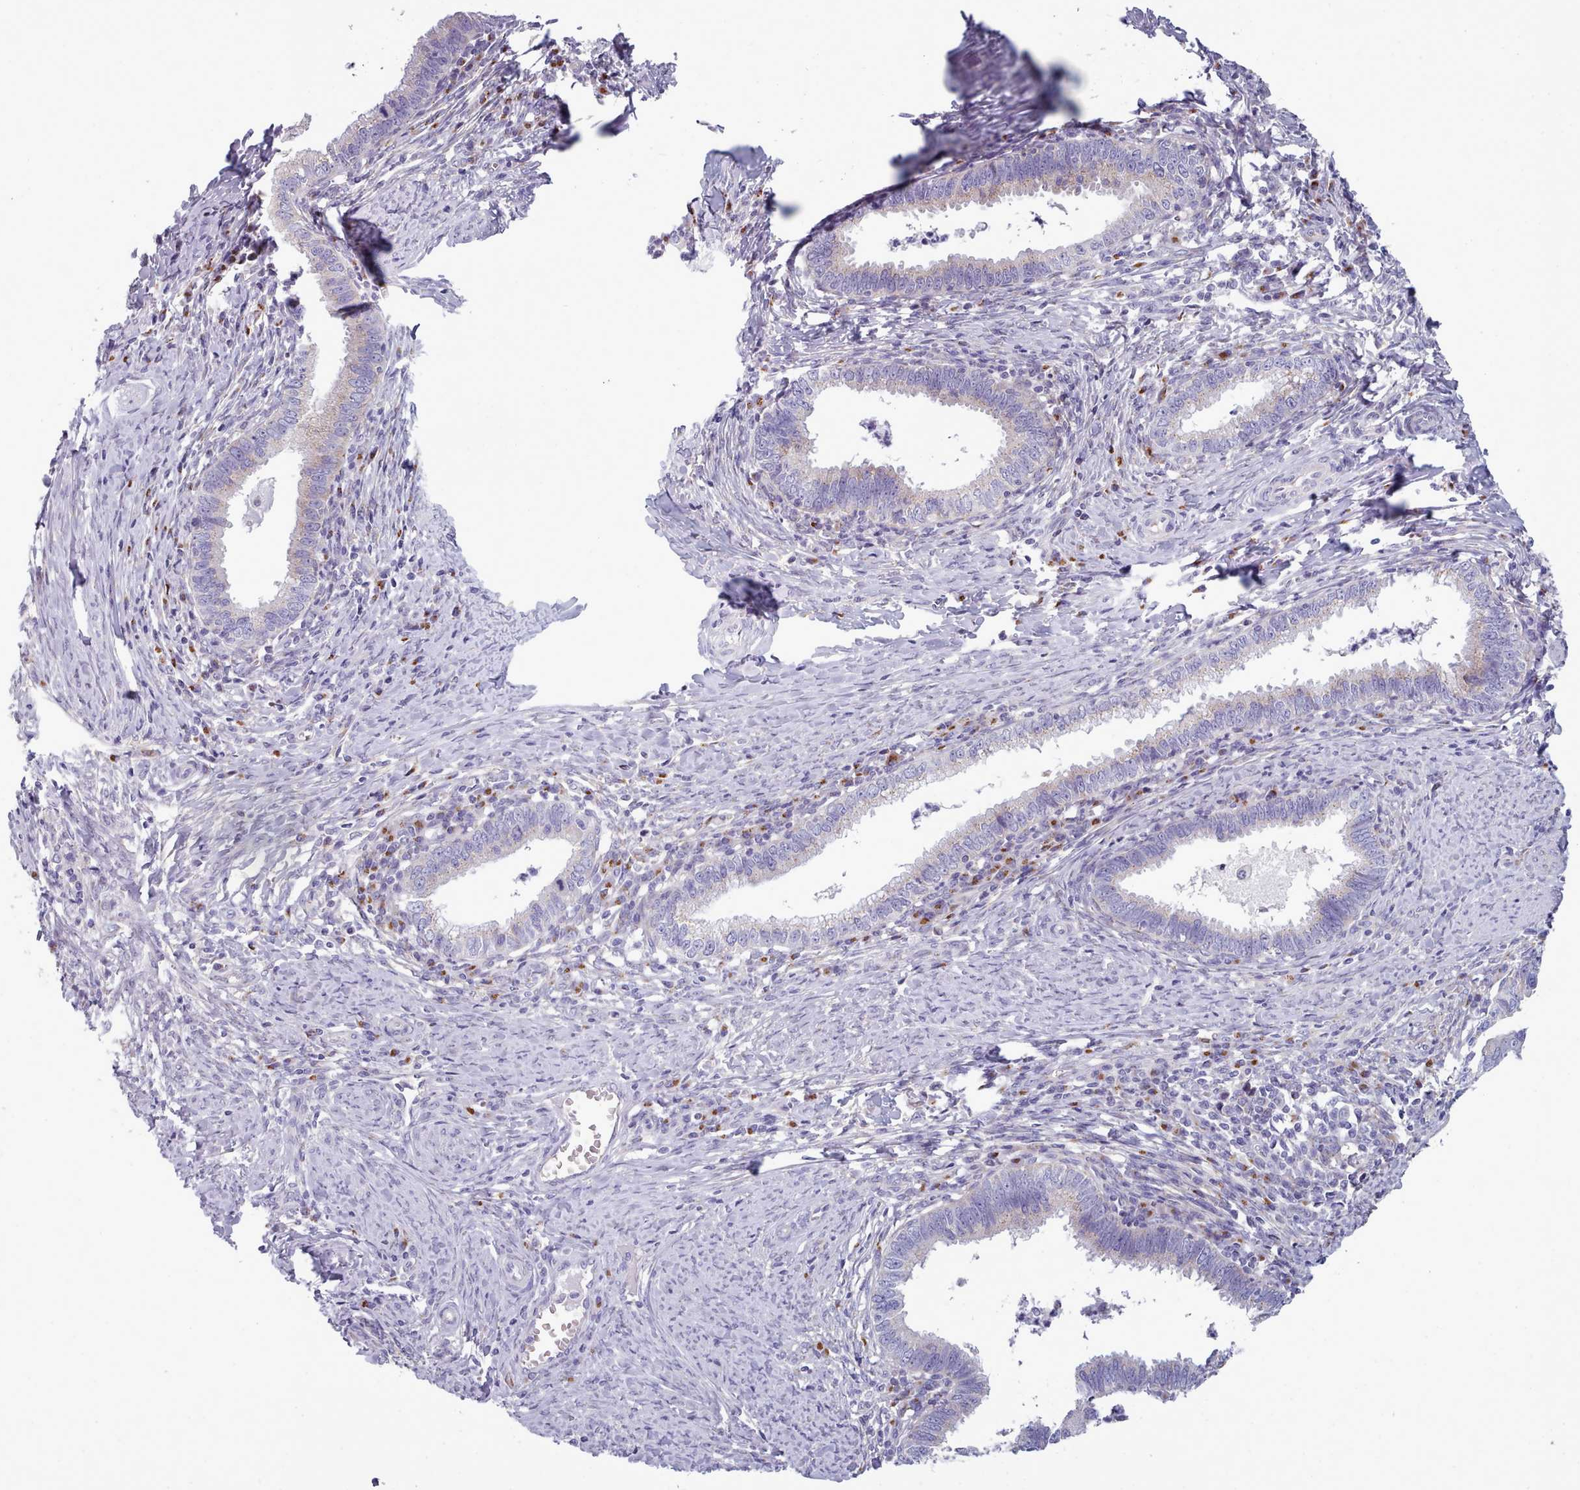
{"staining": {"intensity": "negative", "quantity": "none", "location": "none"}, "tissue": "cervical cancer", "cell_type": "Tumor cells", "image_type": "cancer", "snomed": [{"axis": "morphology", "description": "Adenocarcinoma, NOS"}, {"axis": "topography", "description": "Cervix"}], "caption": "This is an immunohistochemistry (IHC) image of human cervical cancer (adenocarcinoma). There is no positivity in tumor cells.", "gene": "MYRFL", "patient": {"sex": "female", "age": 36}}